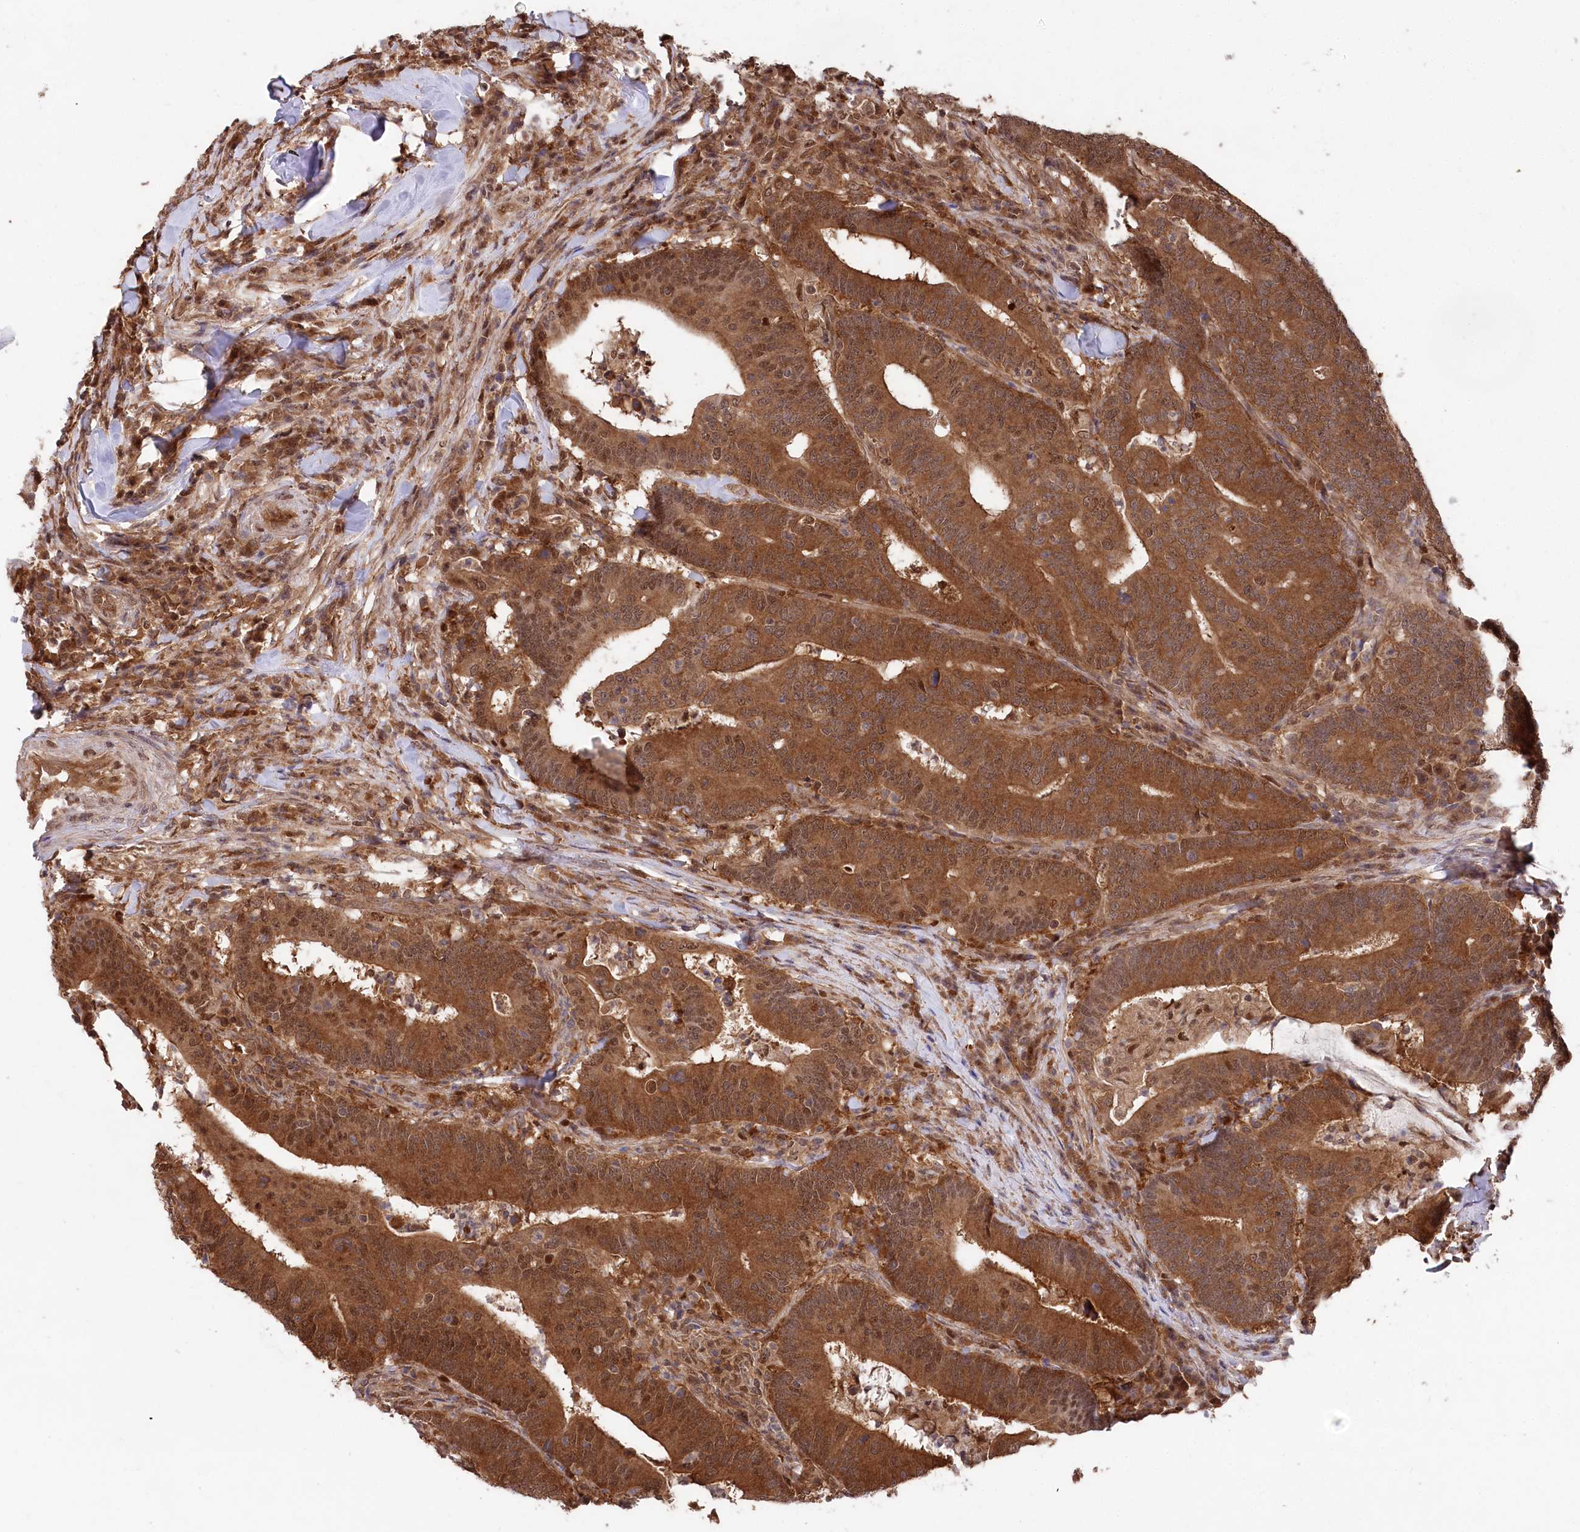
{"staining": {"intensity": "strong", "quantity": ">75%", "location": "cytoplasmic/membranous,nuclear"}, "tissue": "colorectal cancer", "cell_type": "Tumor cells", "image_type": "cancer", "snomed": [{"axis": "morphology", "description": "Adenocarcinoma, NOS"}, {"axis": "topography", "description": "Colon"}], "caption": "Immunohistochemistry (DAB) staining of human colorectal cancer (adenocarcinoma) reveals strong cytoplasmic/membranous and nuclear protein staining in approximately >75% of tumor cells. (Brightfield microscopy of DAB IHC at high magnification).", "gene": "PSMA1", "patient": {"sex": "female", "age": 66}}